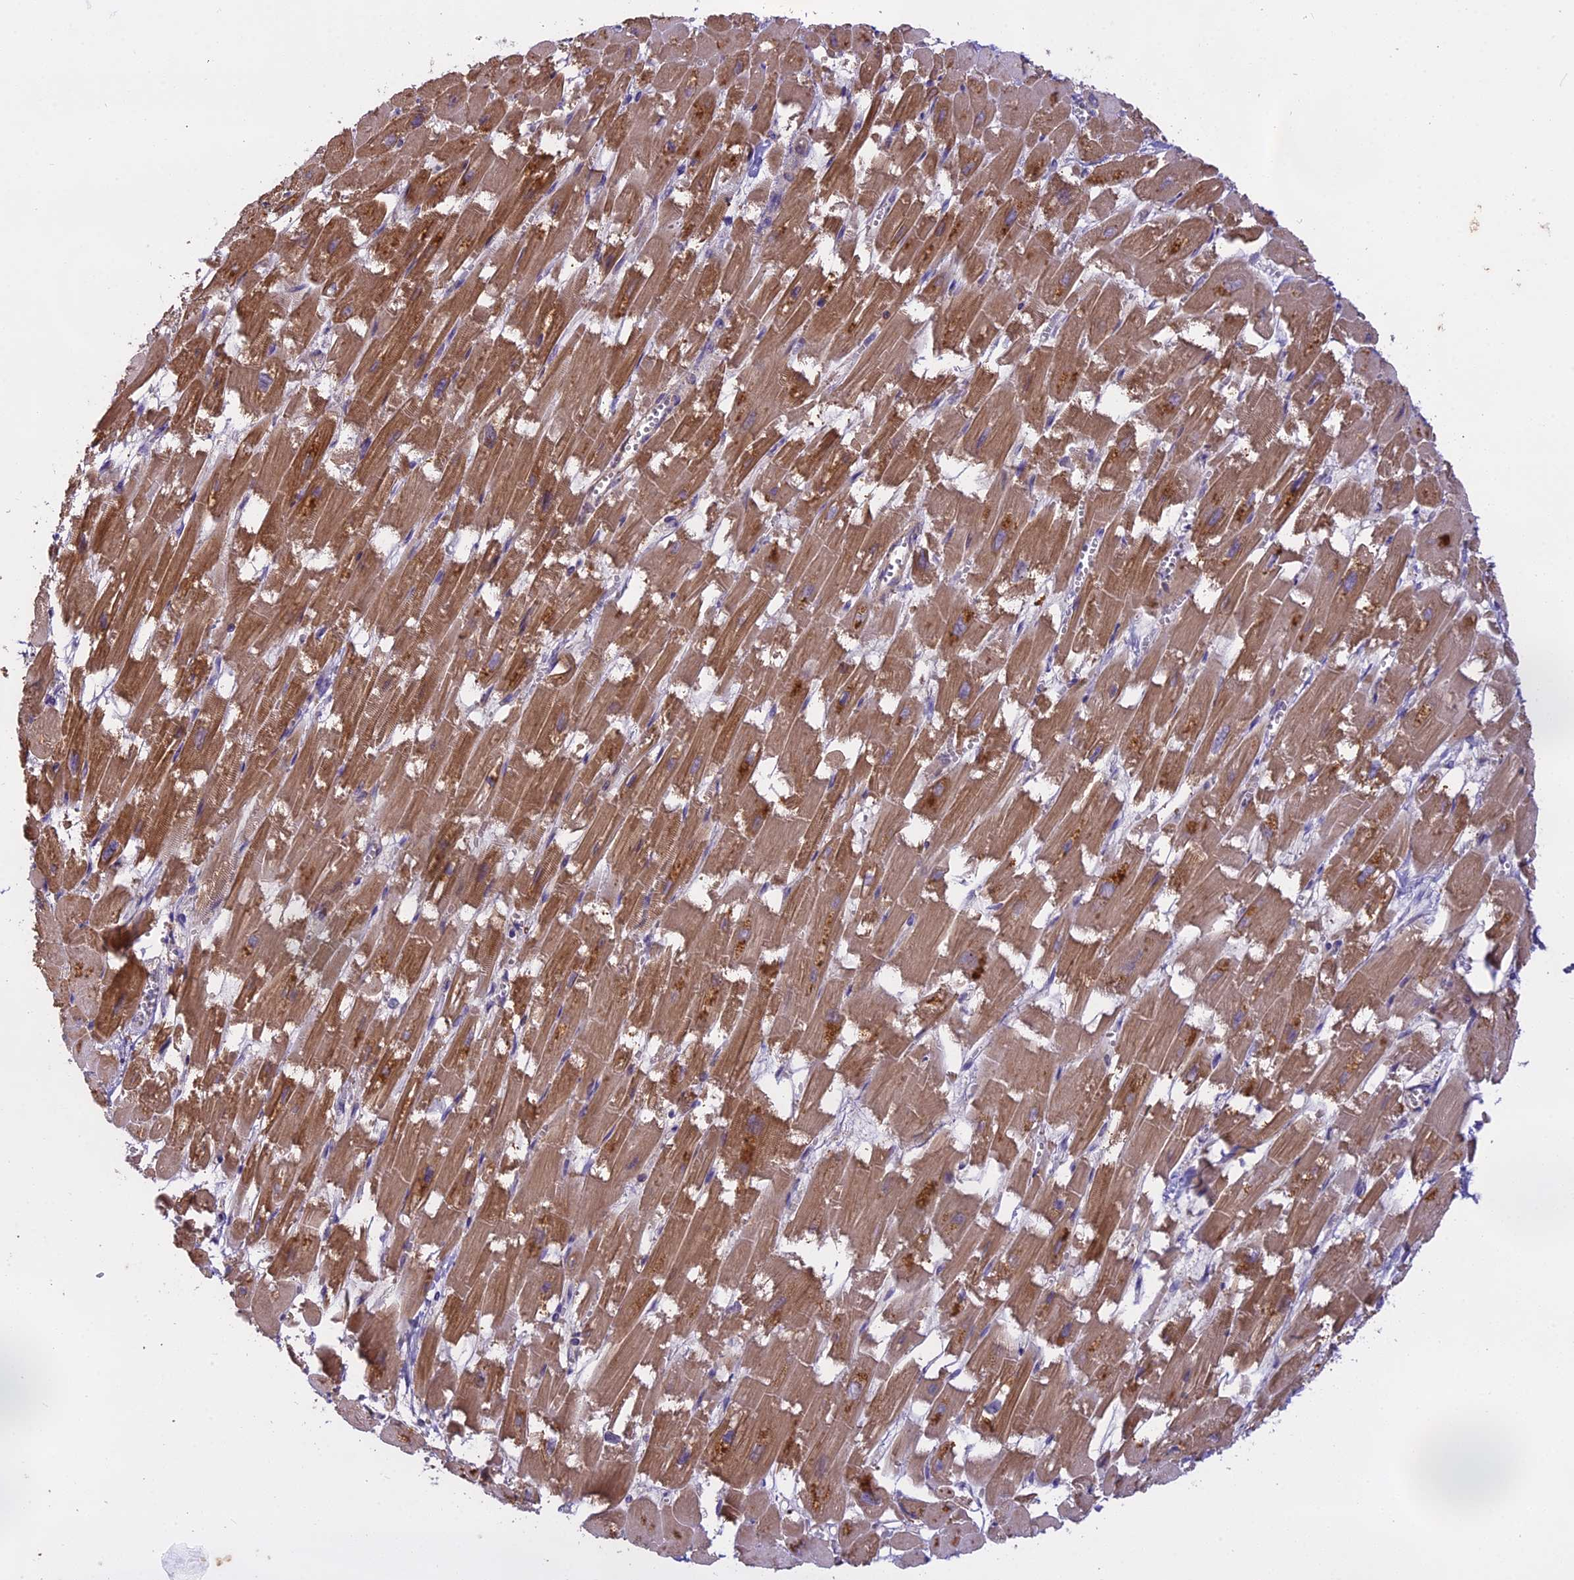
{"staining": {"intensity": "moderate", "quantity": ">75%", "location": "cytoplasmic/membranous"}, "tissue": "heart muscle", "cell_type": "Cardiomyocytes", "image_type": "normal", "snomed": [{"axis": "morphology", "description": "Normal tissue, NOS"}, {"axis": "topography", "description": "Heart"}], "caption": "A high-resolution photomicrograph shows immunohistochemistry staining of unremarkable heart muscle, which displays moderate cytoplasmic/membranous positivity in approximately >75% of cardiomyocytes. Using DAB (3,3'-diaminobenzidine) (brown) and hematoxylin (blue) stains, captured at high magnification using brightfield microscopy.", "gene": "MEMO1", "patient": {"sex": "male", "age": 54}}